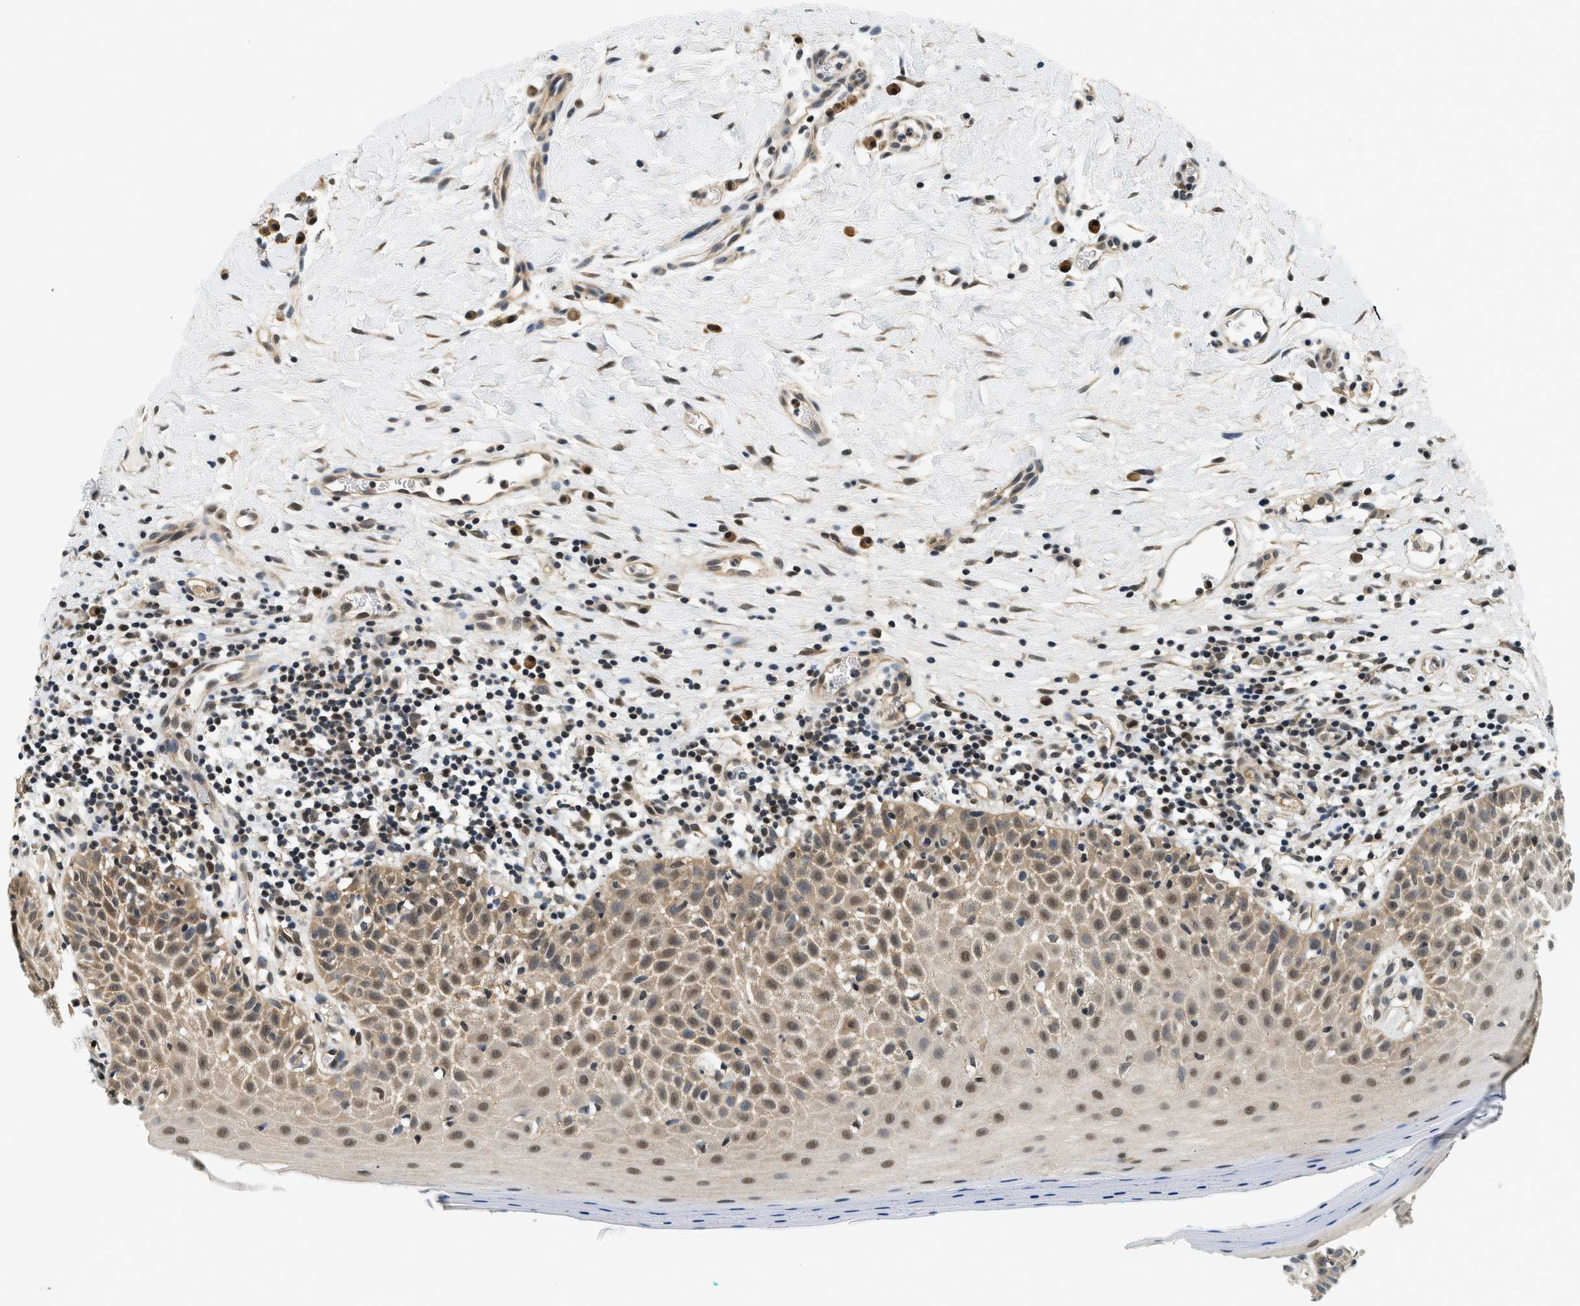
{"staining": {"intensity": "moderate", "quantity": ">75%", "location": "cytoplasmic/membranous,nuclear"}, "tissue": "oral mucosa", "cell_type": "Squamous epithelial cells", "image_type": "normal", "snomed": [{"axis": "morphology", "description": "Normal tissue, NOS"}, {"axis": "topography", "description": "Skeletal muscle"}, {"axis": "topography", "description": "Oral tissue"}], "caption": "Immunohistochemistry image of unremarkable oral mucosa: human oral mucosa stained using IHC exhibits medium levels of moderate protein expression localized specifically in the cytoplasmic/membranous,nuclear of squamous epithelial cells, appearing as a cytoplasmic/membranous,nuclear brown color.", "gene": "PSMD3", "patient": {"sex": "male", "age": 58}}